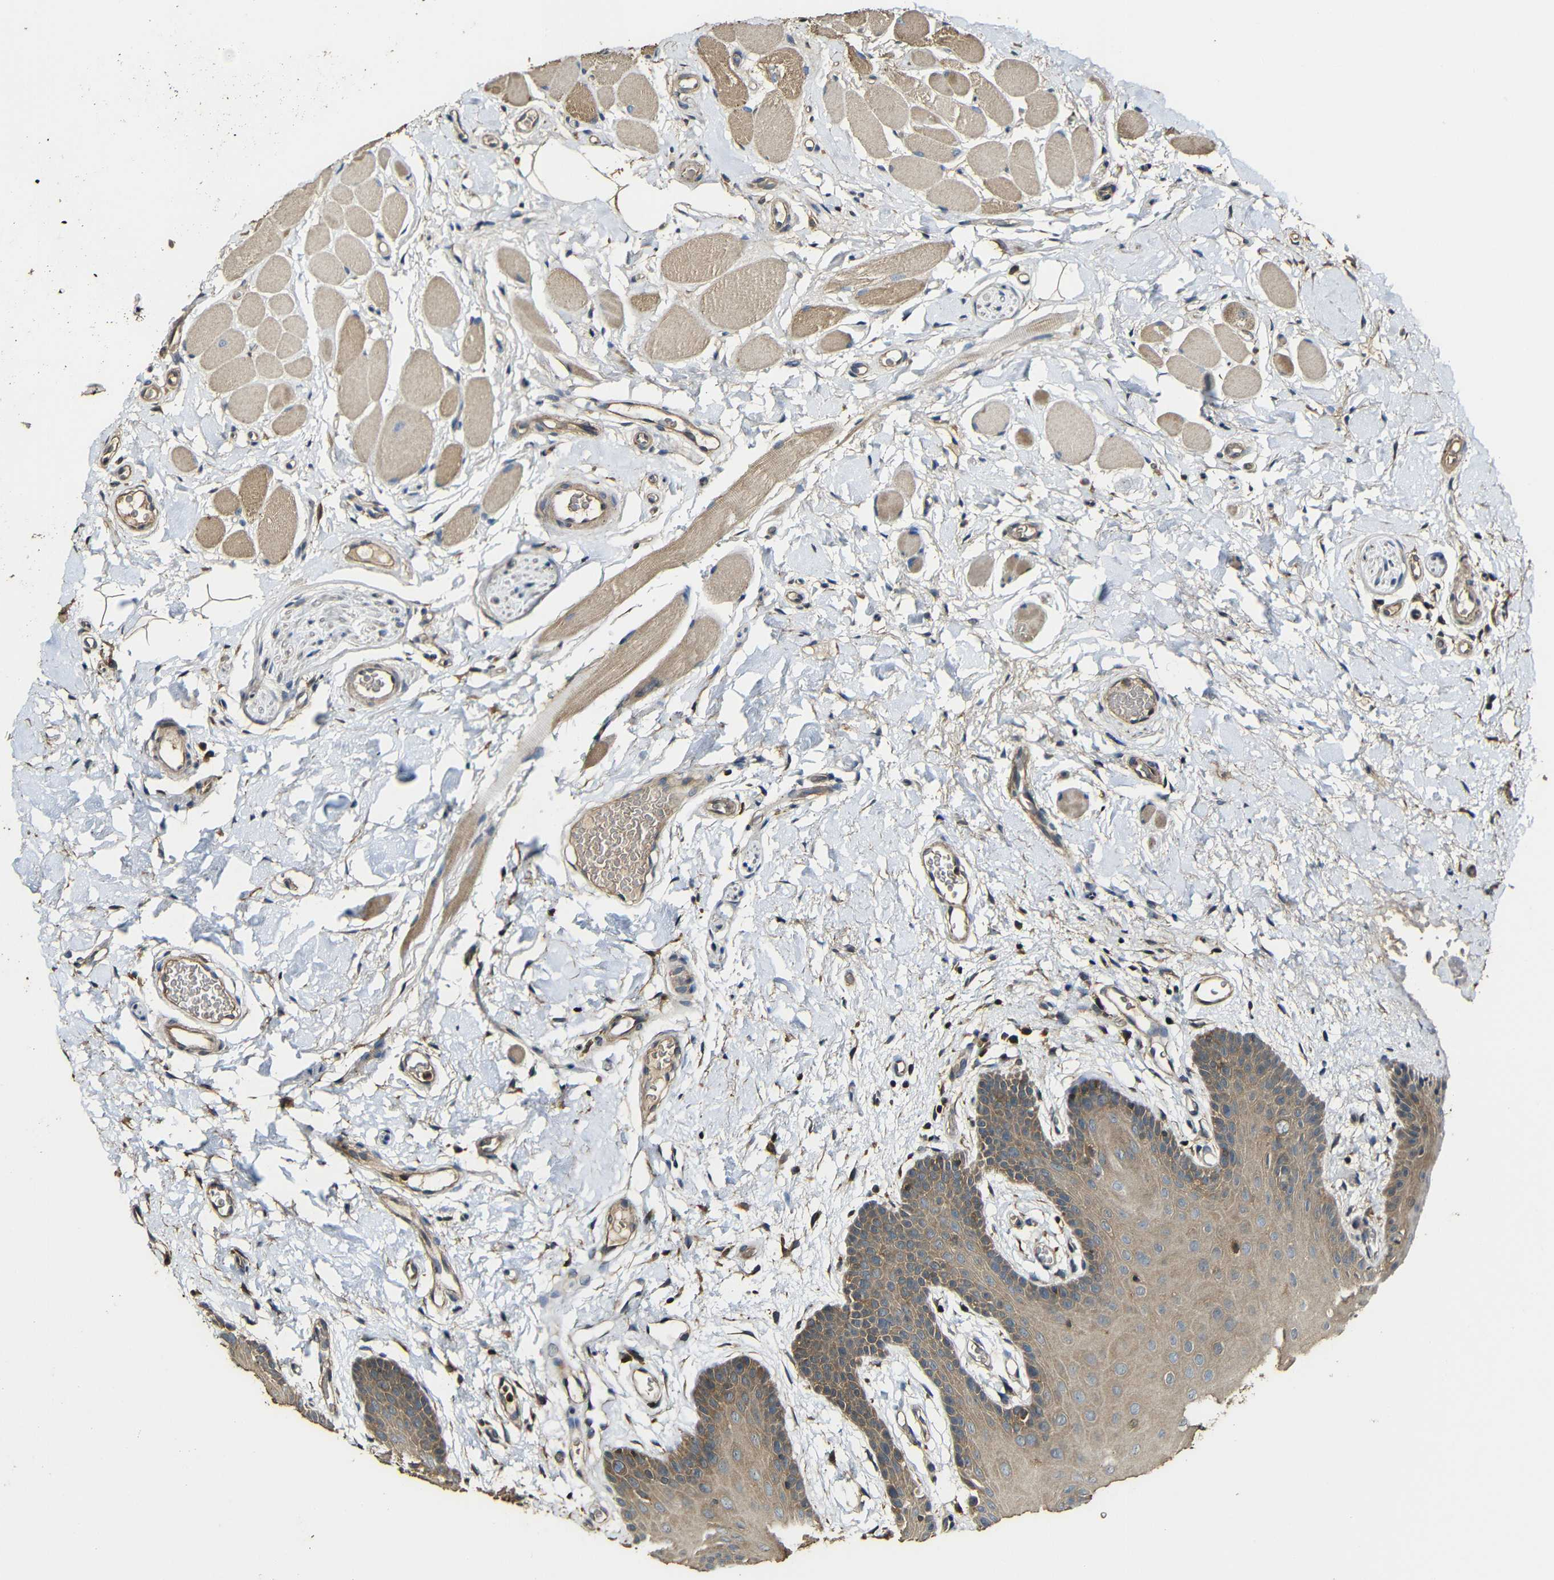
{"staining": {"intensity": "moderate", "quantity": ">75%", "location": "cytoplasmic/membranous"}, "tissue": "oral mucosa", "cell_type": "Squamous epithelial cells", "image_type": "normal", "snomed": [{"axis": "morphology", "description": "Normal tissue, NOS"}, {"axis": "topography", "description": "Oral tissue"}], "caption": "Oral mucosa stained with DAB IHC displays medium levels of moderate cytoplasmic/membranous staining in approximately >75% of squamous epithelial cells.", "gene": "CASP8", "patient": {"sex": "male", "age": 54}}